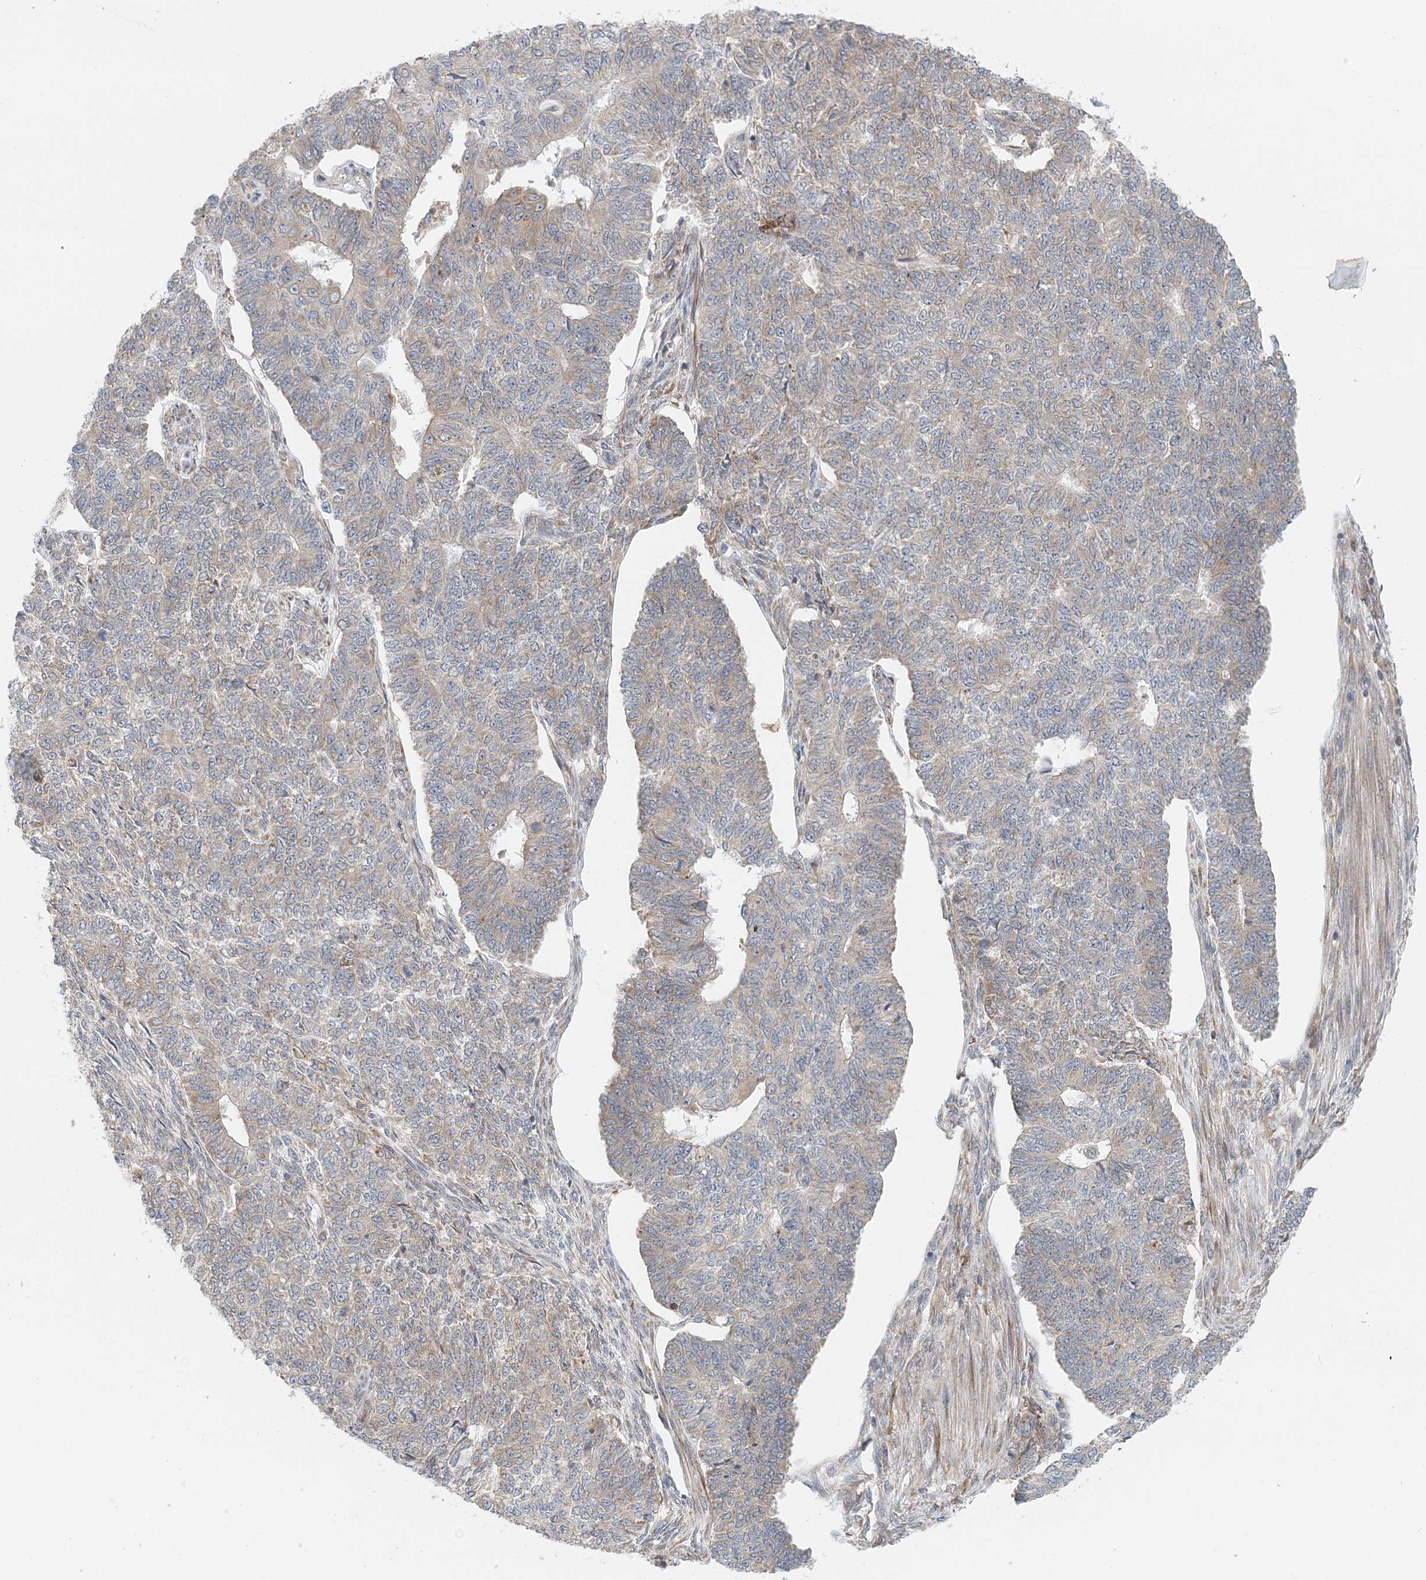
{"staining": {"intensity": "weak", "quantity": "25%-75%", "location": "cytoplasmic/membranous"}, "tissue": "endometrial cancer", "cell_type": "Tumor cells", "image_type": "cancer", "snomed": [{"axis": "morphology", "description": "Adenocarcinoma, NOS"}, {"axis": "topography", "description": "Endometrium"}], "caption": "Adenocarcinoma (endometrial) stained for a protein (brown) exhibits weak cytoplasmic/membranous positive expression in about 25%-75% of tumor cells.", "gene": "PCYOX1L", "patient": {"sex": "female", "age": 32}}